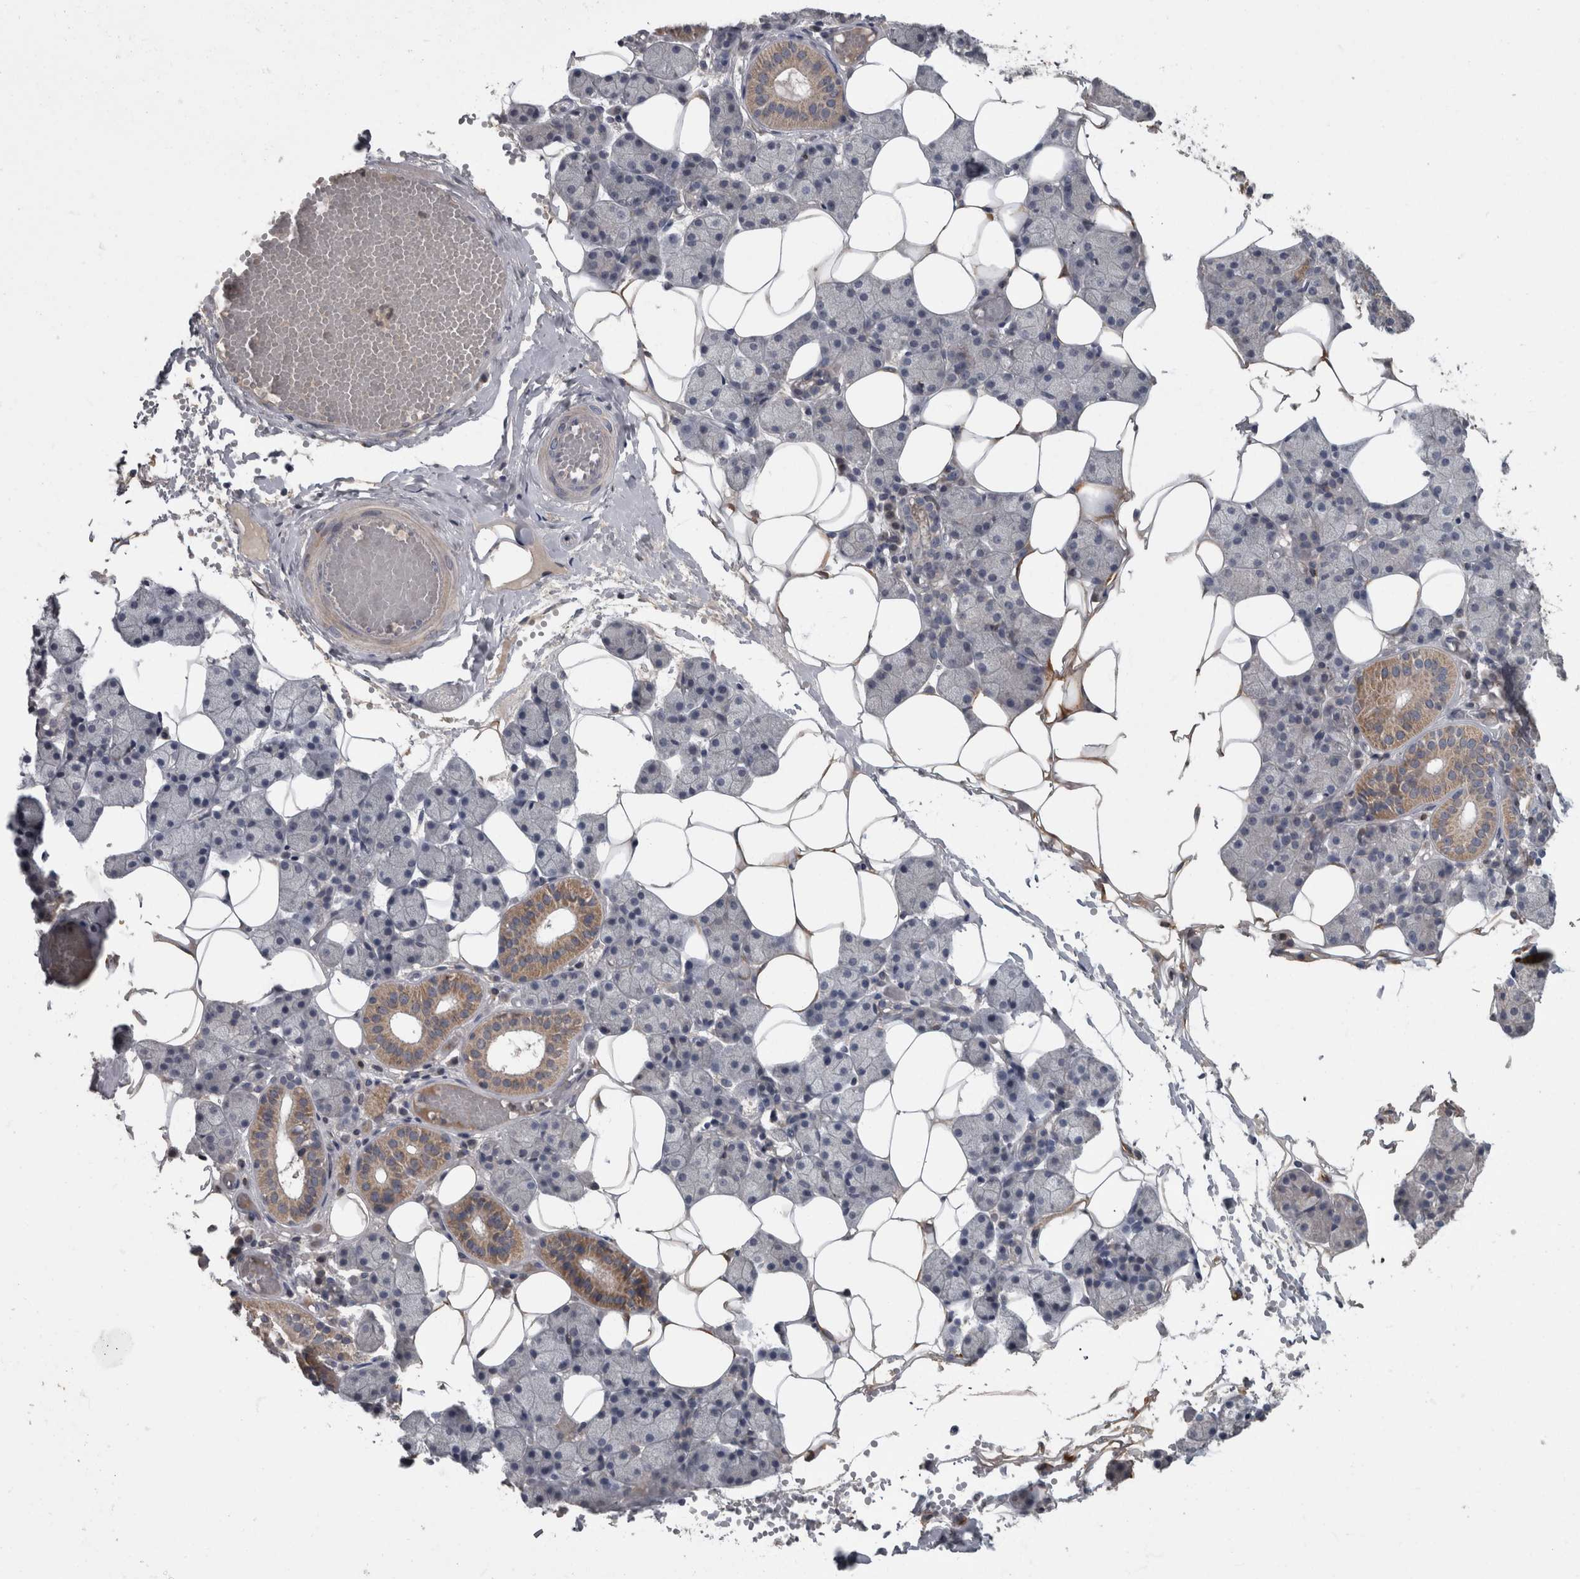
{"staining": {"intensity": "moderate", "quantity": "<25%", "location": "cytoplasmic/membranous"}, "tissue": "salivary gland", "cell_type": "Glandular cells", "image_type": "normal", "snomed": [{"axis": "morphology", "description": "Normal tissue, NOS"}, {"axis": "topography", "description": "Salivary gland"}], "caption": "Salivary gland stained with DAB (3,3'-diaminobenzidine) IHC exhibits low levels of moderate cytoplasmic/membranous positivity in approximately <25% of glandular cells. (Brightfield microscopy of DAB IHC at high magnification).", "gene": "PPP1R3C", "patient": {"sex": "female", "age": 33}}